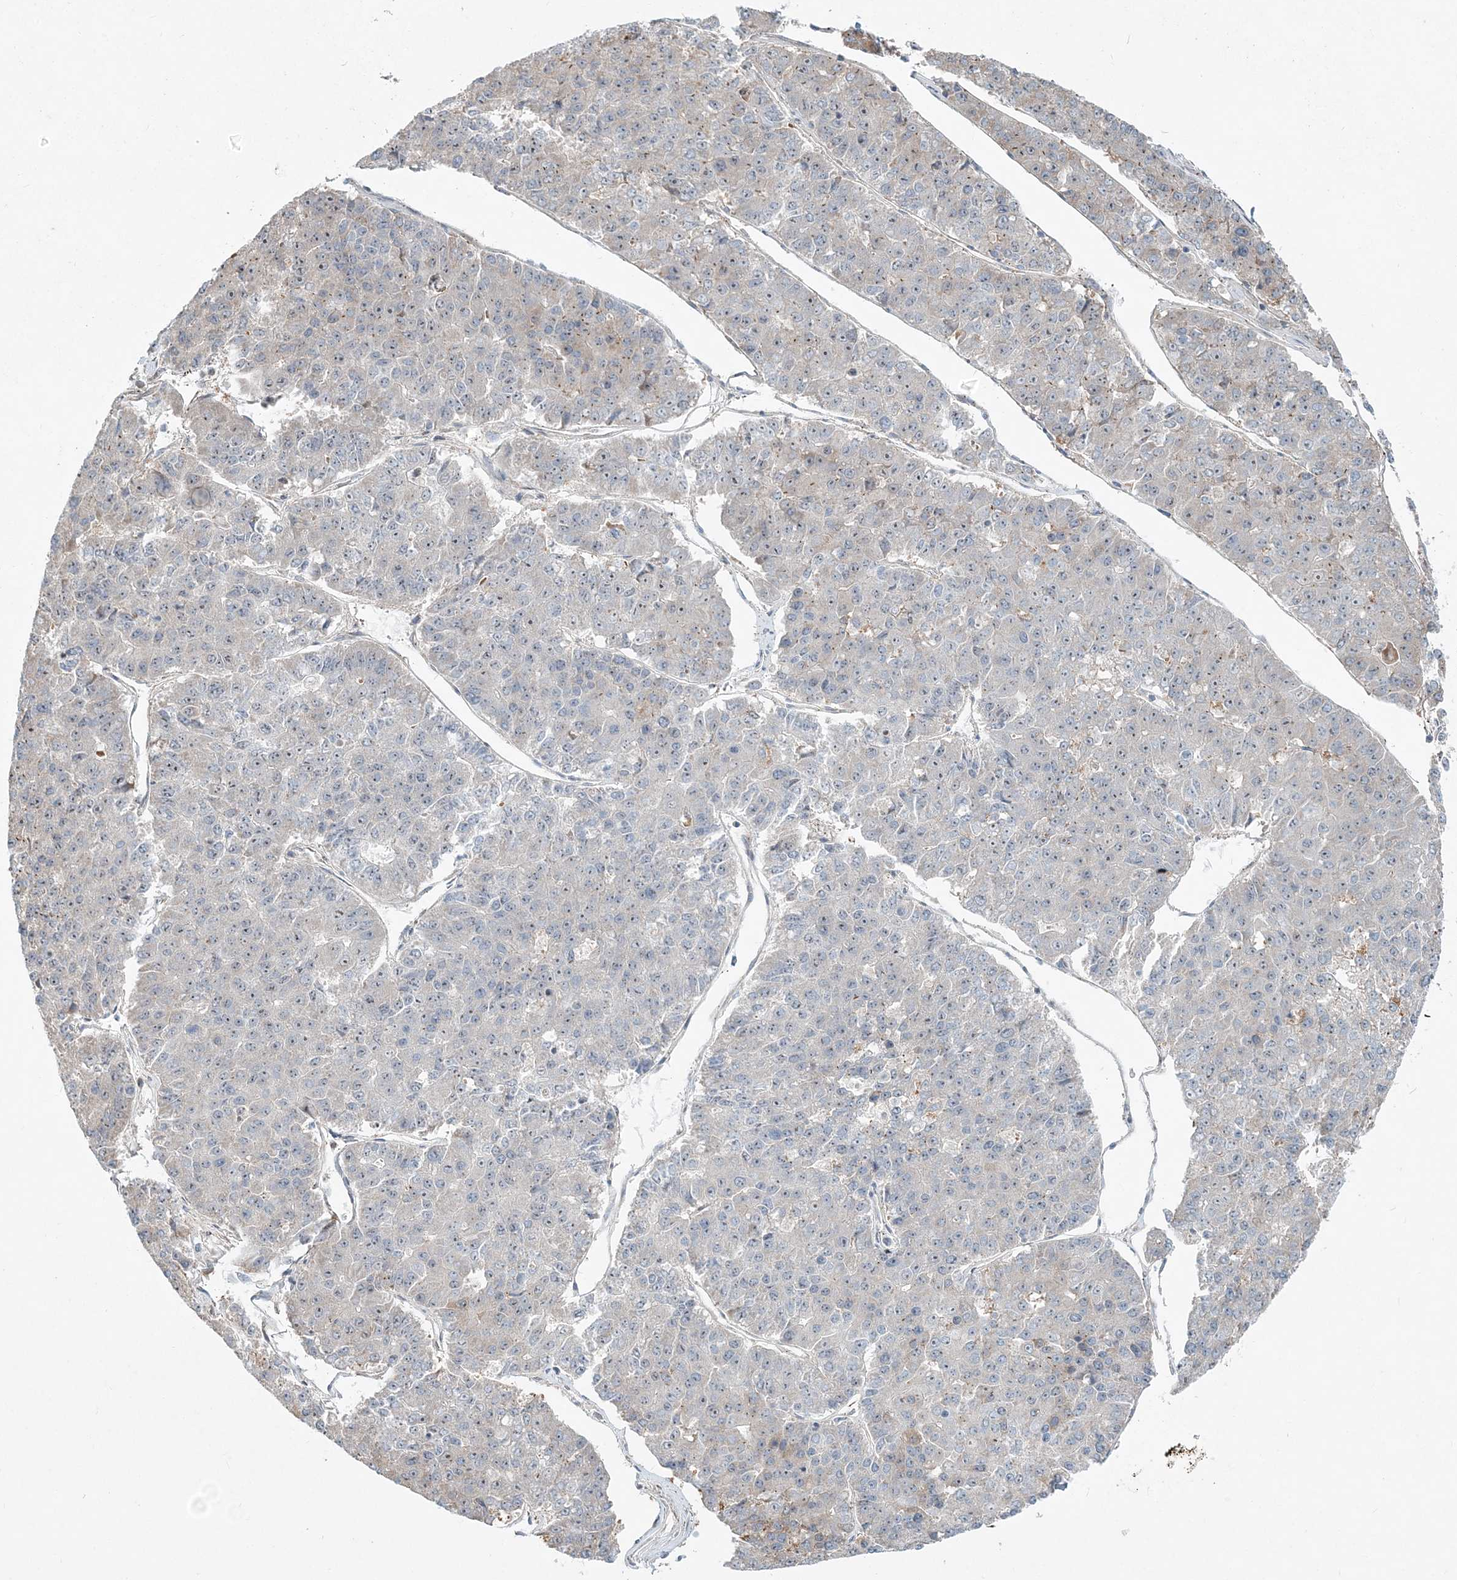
{"staining": {"intensity": "weak", "quantity": "<25%", "location": "cytoplasmic/membranous"}, "tissue": "pancreatic cancer", "cell_type": "Tumor cells", "image_type": "cancer", "snomed": [{"axis": "morphology", "description": "Adenocarcinoma, NOS"}, {"axis": "topography", "description": "Pancreas"}], "caption": "Pancreatic cancer (adenocarcinoma) stained for a protein using IHC shows no expression tumor cells.", "gene": "CXXC5", "patient": {"sex": "male", "age": 50}}